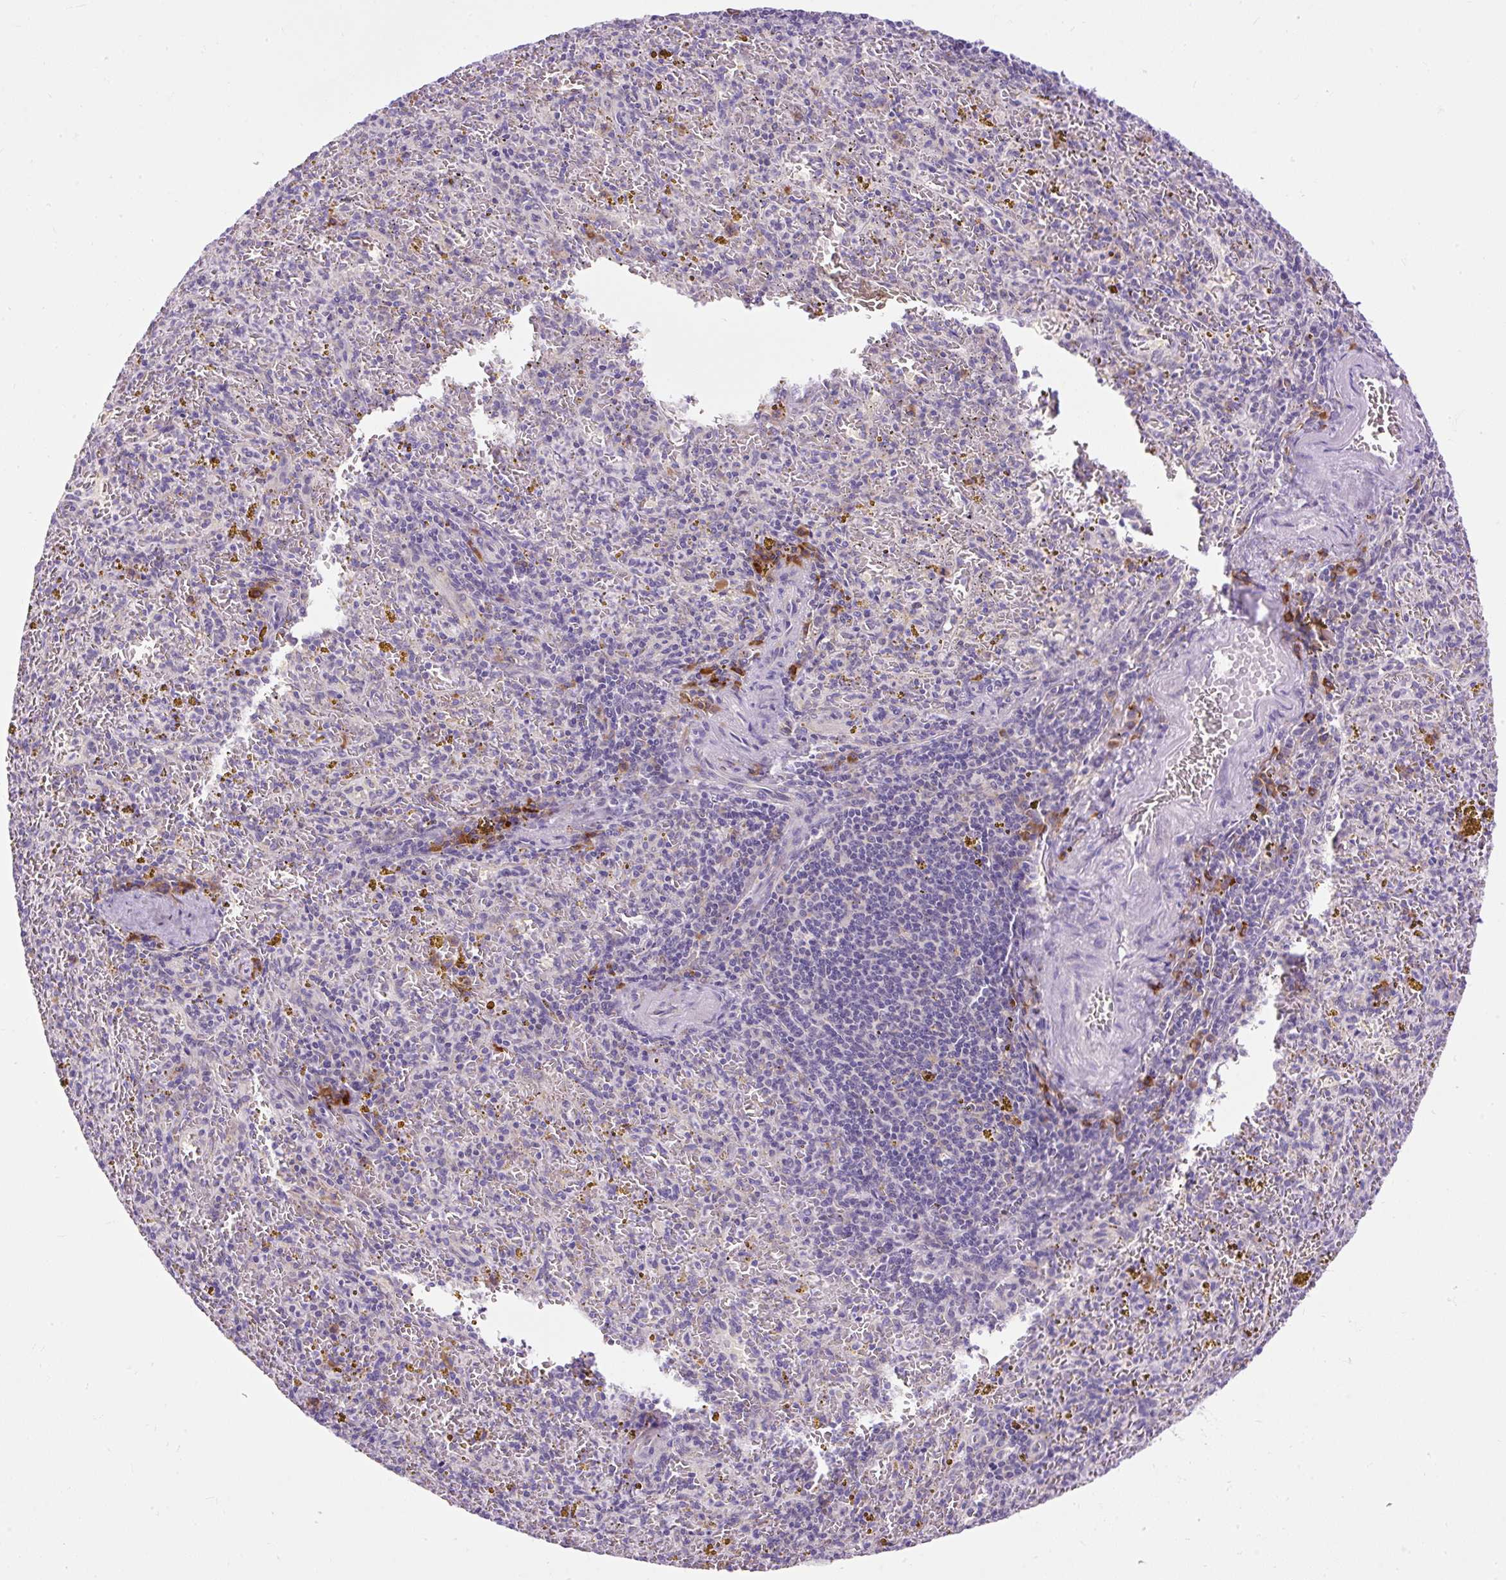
{"staining": {"intensity": "negative", "quantity": "none", "location": "none"}, "tissue": "spleen", "cell_type": "Cells in red pulp", "image_type": "normal", "snomed": [{"axis": "morphology", "description": "Normal tissue, NOS"}, {"axis": "topography", "description": "Spleen"}], "caption": "A photomicrograph of spleen stained for a protein demonstrates no brown staining in cells in red pulp. (DAB (3,3'-diaminobenzidine) immunohistochemistry (IHC) visualized using brightfield microscopy, high magnification).", "gene": "FMC1", "patient": {"sex": "male", "age": 57}}